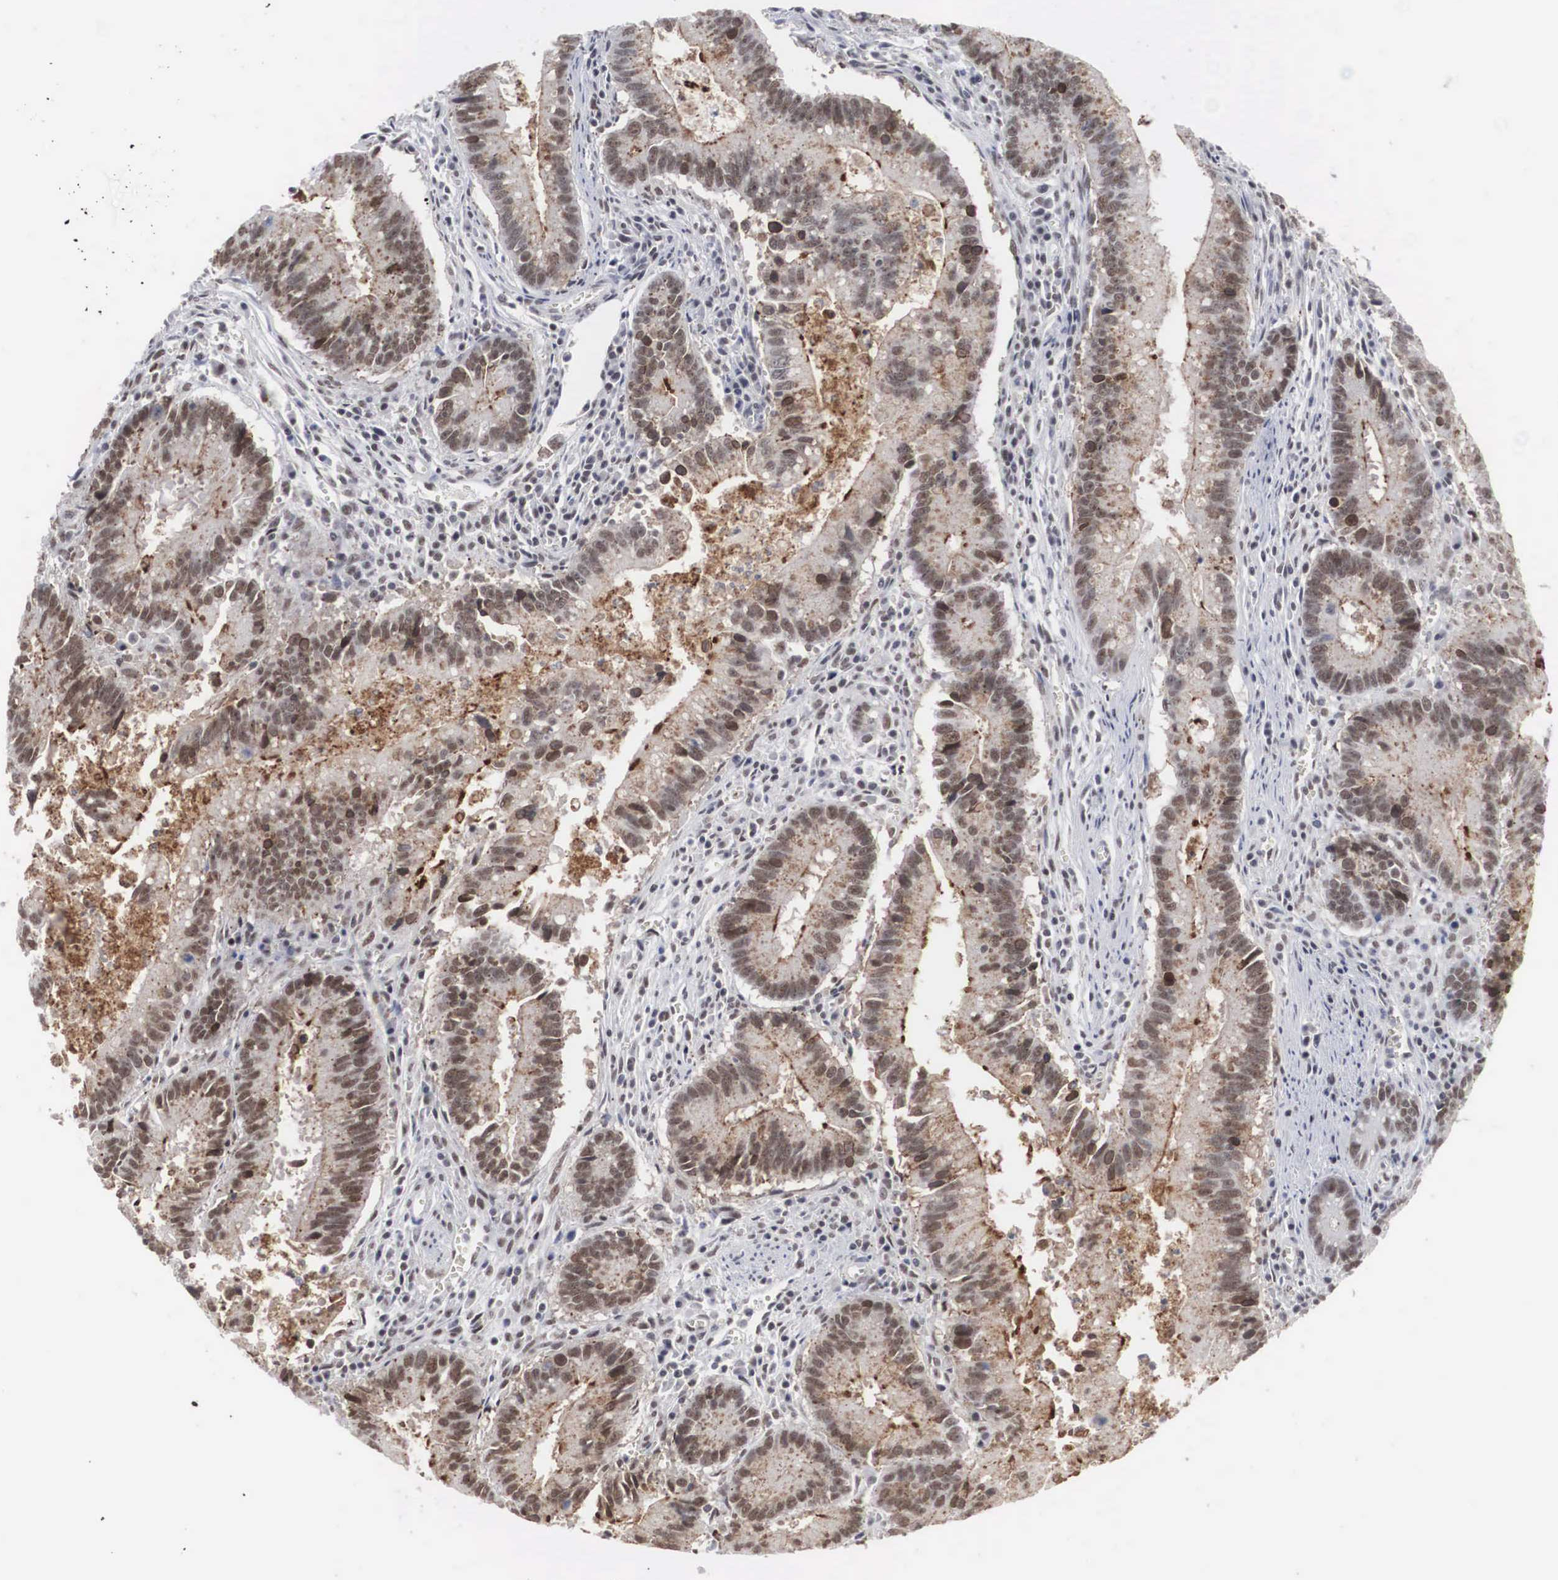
{"staining": {"intensity": "weak", "quantity": "25%-75%", "location": "nuclear"}, "tissue": "colorectal cancer", "cell_type": "Tumor cells", "image_type": "cancer", "snomed": [{"axis": "morphology", "description": "Adenocarcinoma, NOS"}, {"axis": "topography", "description": "Rectum"}], "caption": "DAB (3,3'-diaminobenzidine) immunohistochemical staining of colorectal cancer shows weak nuclear protein expression in approximately 25%-75% of tumor cells. Using DAB (brown) and hematoxylin (blue) stains, captured at high magnification using brightfield microscopy.", "gene": "AUTS2", "patient": {"sex": "female", "age": 81}}